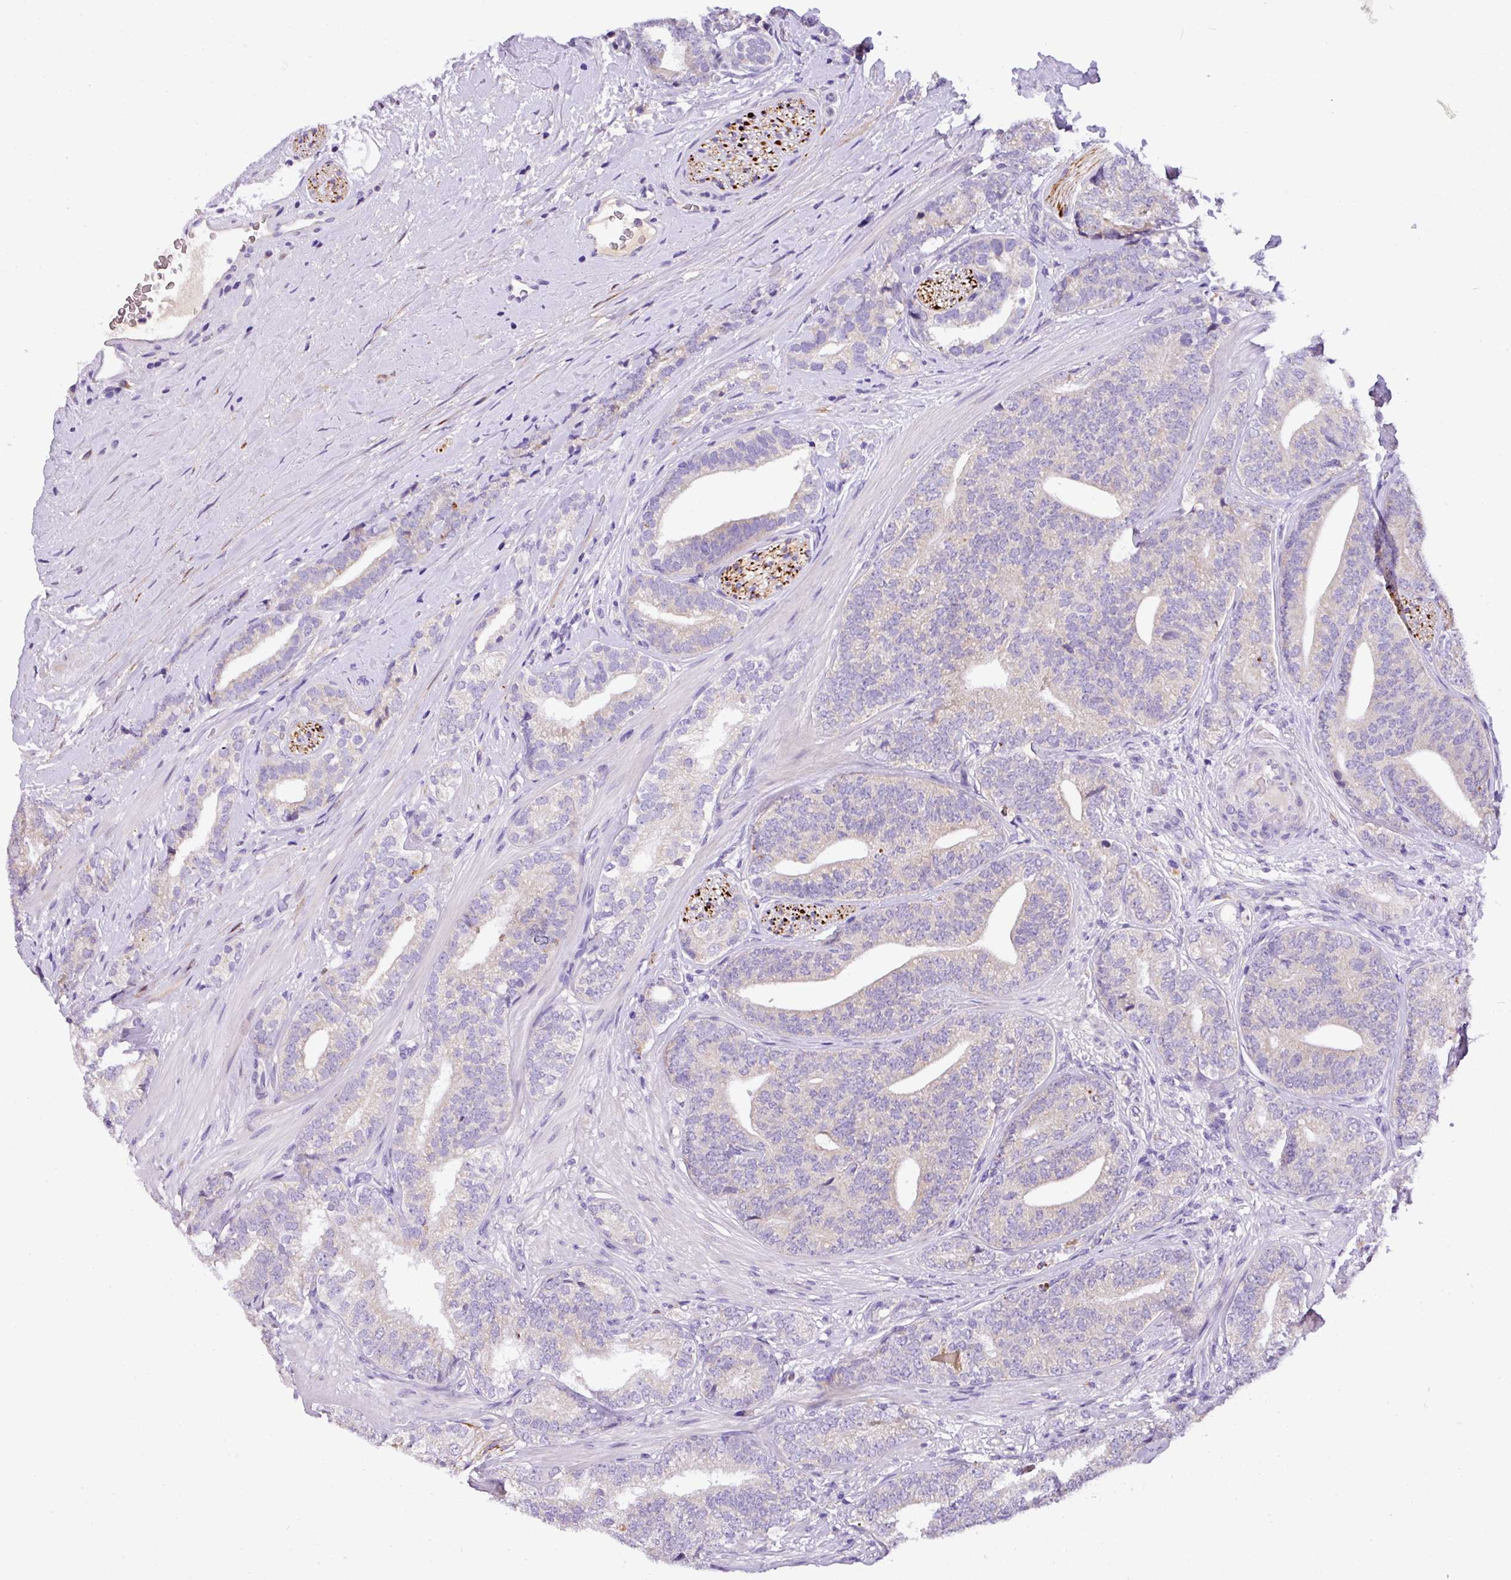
{"staining": {"intensity": "negative", "quantity": "none", "location": "none"}, "tissue": "prostate cancer", "cell_type": "Tumor cells", "image_type": "cancer", "snomed": [{"axis": "morphology", "description": "Adenocarcinoma, High grade"}, {"axis": "topography", "description": "Prostate"}], "caption": "There is no significant positivity in tumor cells of adenocarcinoma (high-grade) (prostate).", "gene": "ANXA2R", "patient": {"sex": "male", "age": 72}}